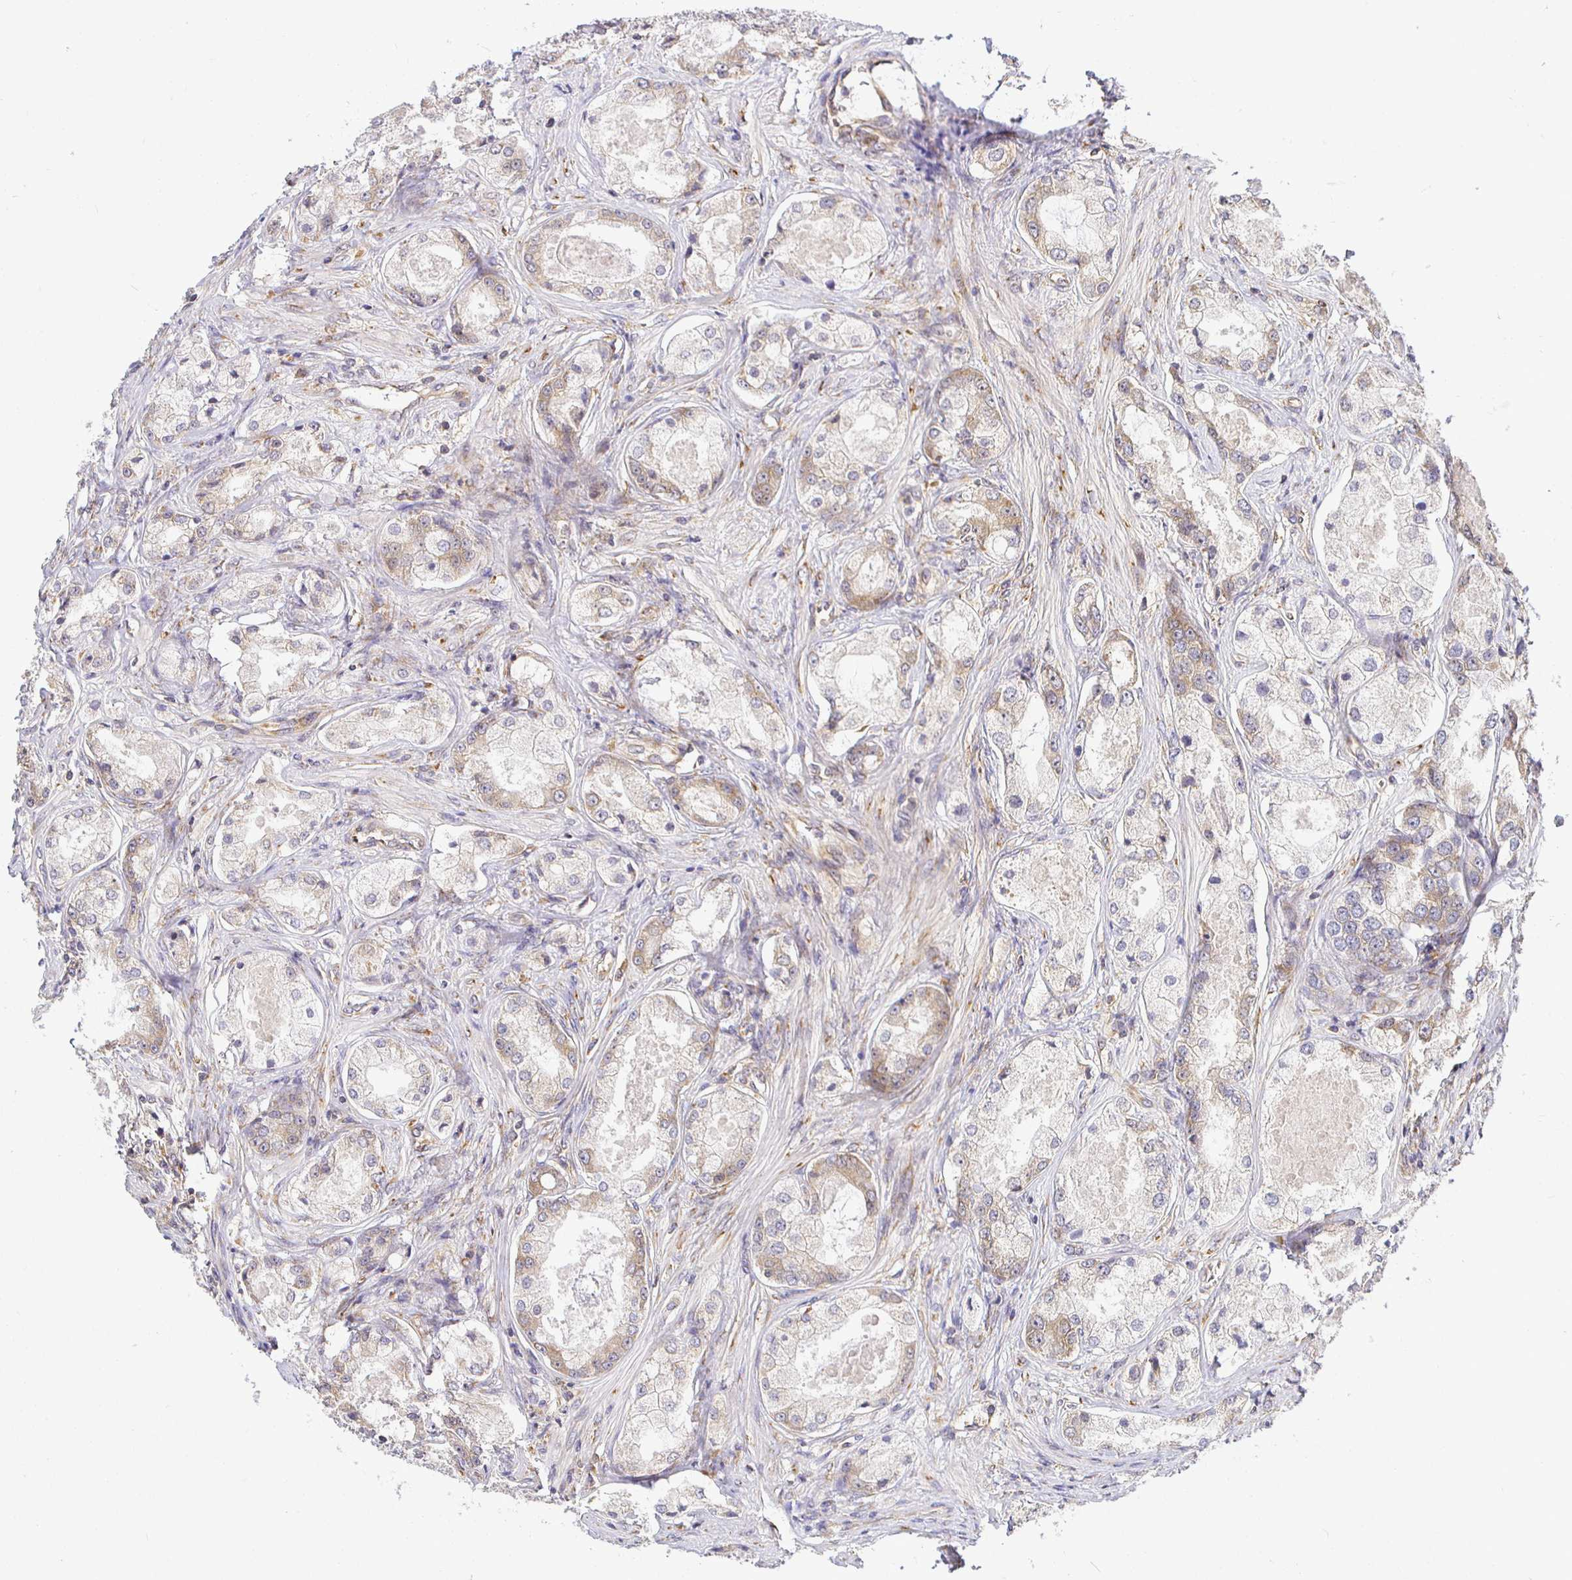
{"staining": {"intensity": "weak", "quantity": "25%-75%", "location": "cytoplasmic/membranous"}, "tissue": "prostate cancer", "cell_type": "Tumor cells", "image_type": "cancer", "snomed": [{"axis": "morphology", "description": "Adenocarcinoma, Low grade"}, {"axis": "topography", "description": "Prostate"}], "caption": "IHC (DAB) staining of human prostate adenocarcinoma (low-grade) shows weak cytoplasmic/membranous protein expression in about 25%-75% of tumor cells.", "gene": "IRAK1", "patient": {"sex": "male", "age": 68}}